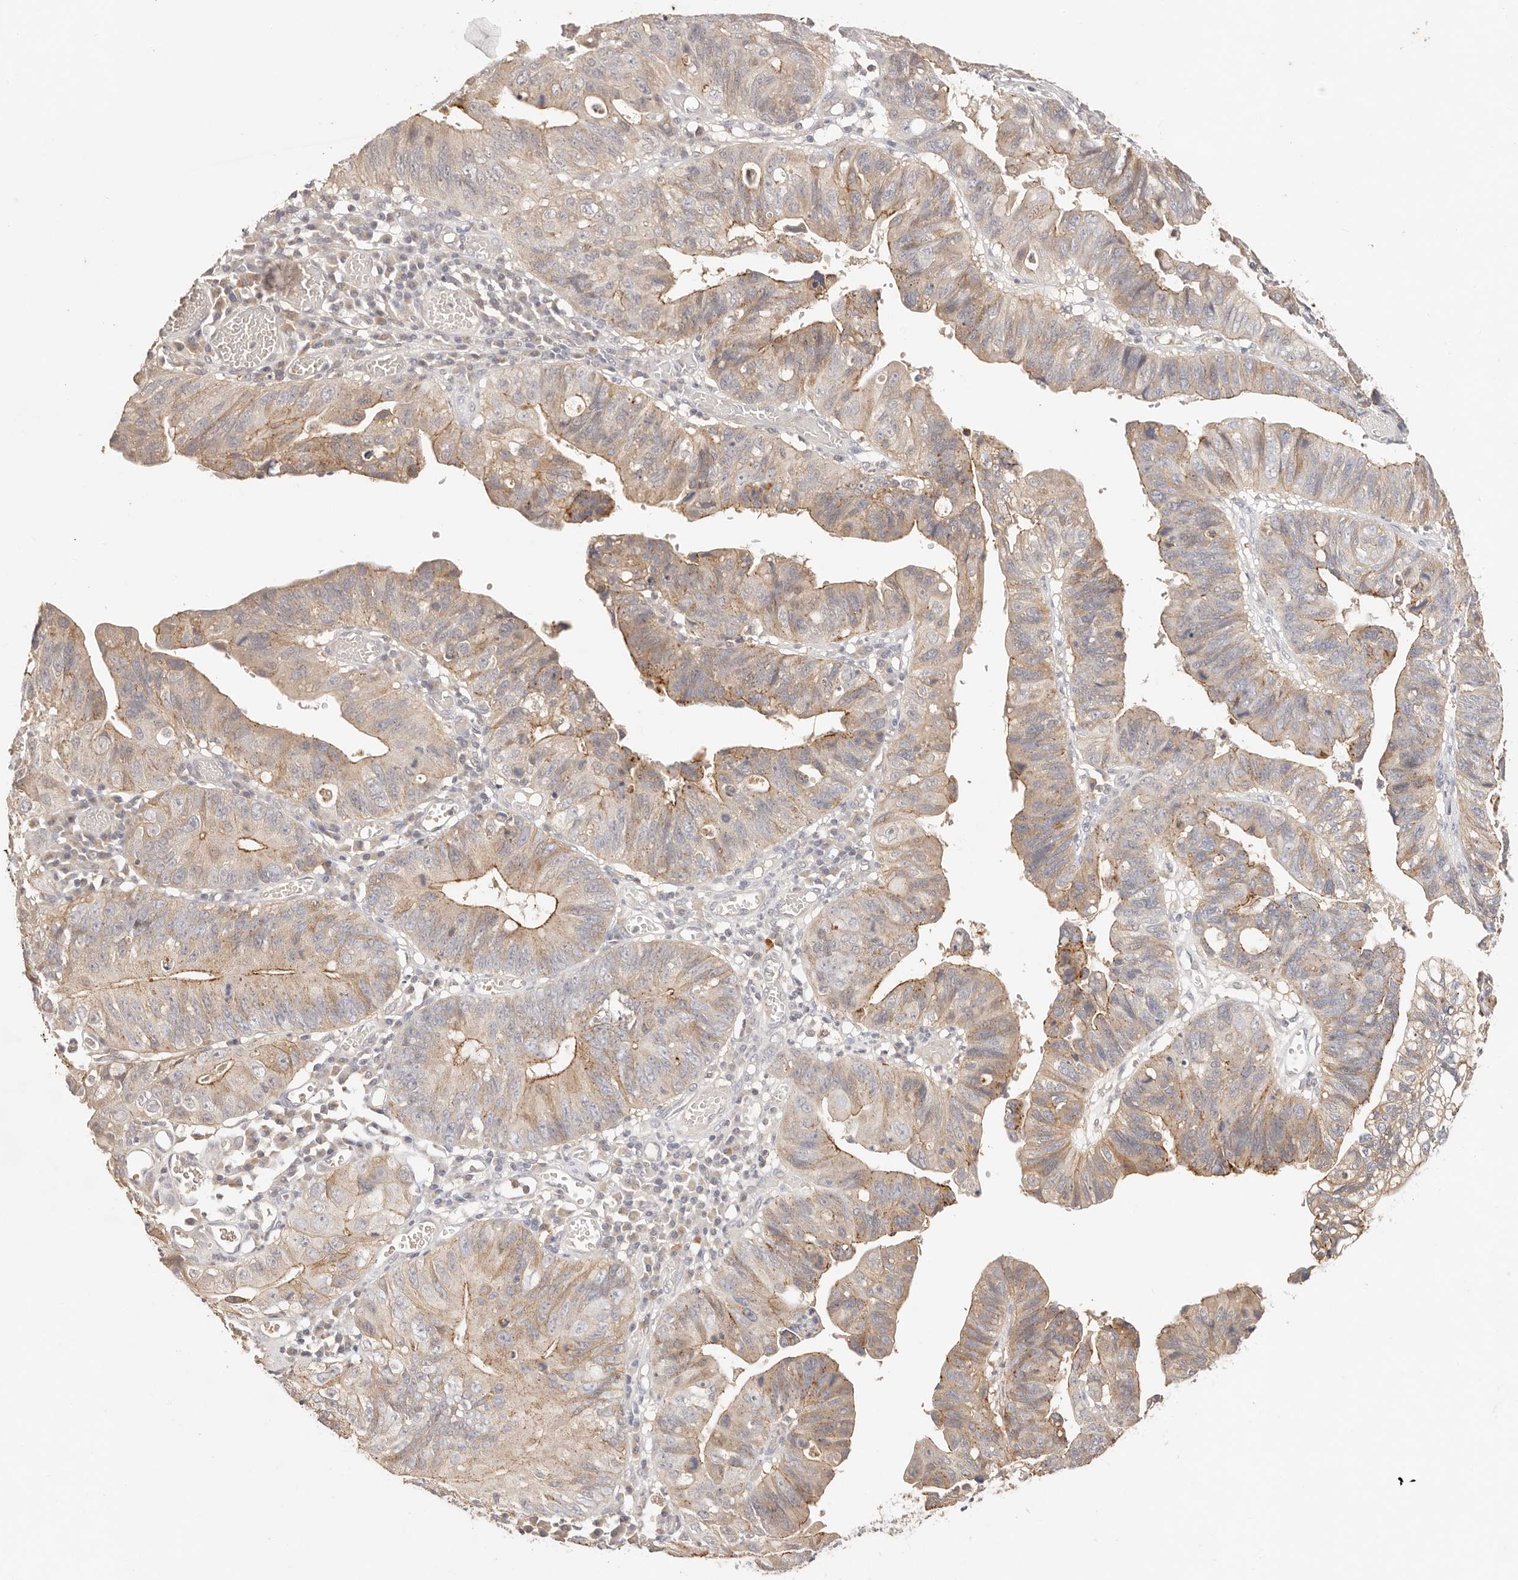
{"staining": {"intensity": "weak", "quantity": "25%-75%", "location": "cytoplasmic/membranous"}, "tissue": "stomach cancer", "cell_type": "Tumor cells", "image_type": "cancer", "snomed": [{"axis": "morphology", "description": "Adenocarcinoma, NOS"}, {"axis": "topography", "description": "Stomach"}], "caption": "This is an image of immunohistochemistry staining of stomach cancer (adenocarcinoma), which shows weak expression in the cytoplasmic/membranous of tumor cells.", "gene": "CXADR", "patient": {"sex": "male", "age": 59}}